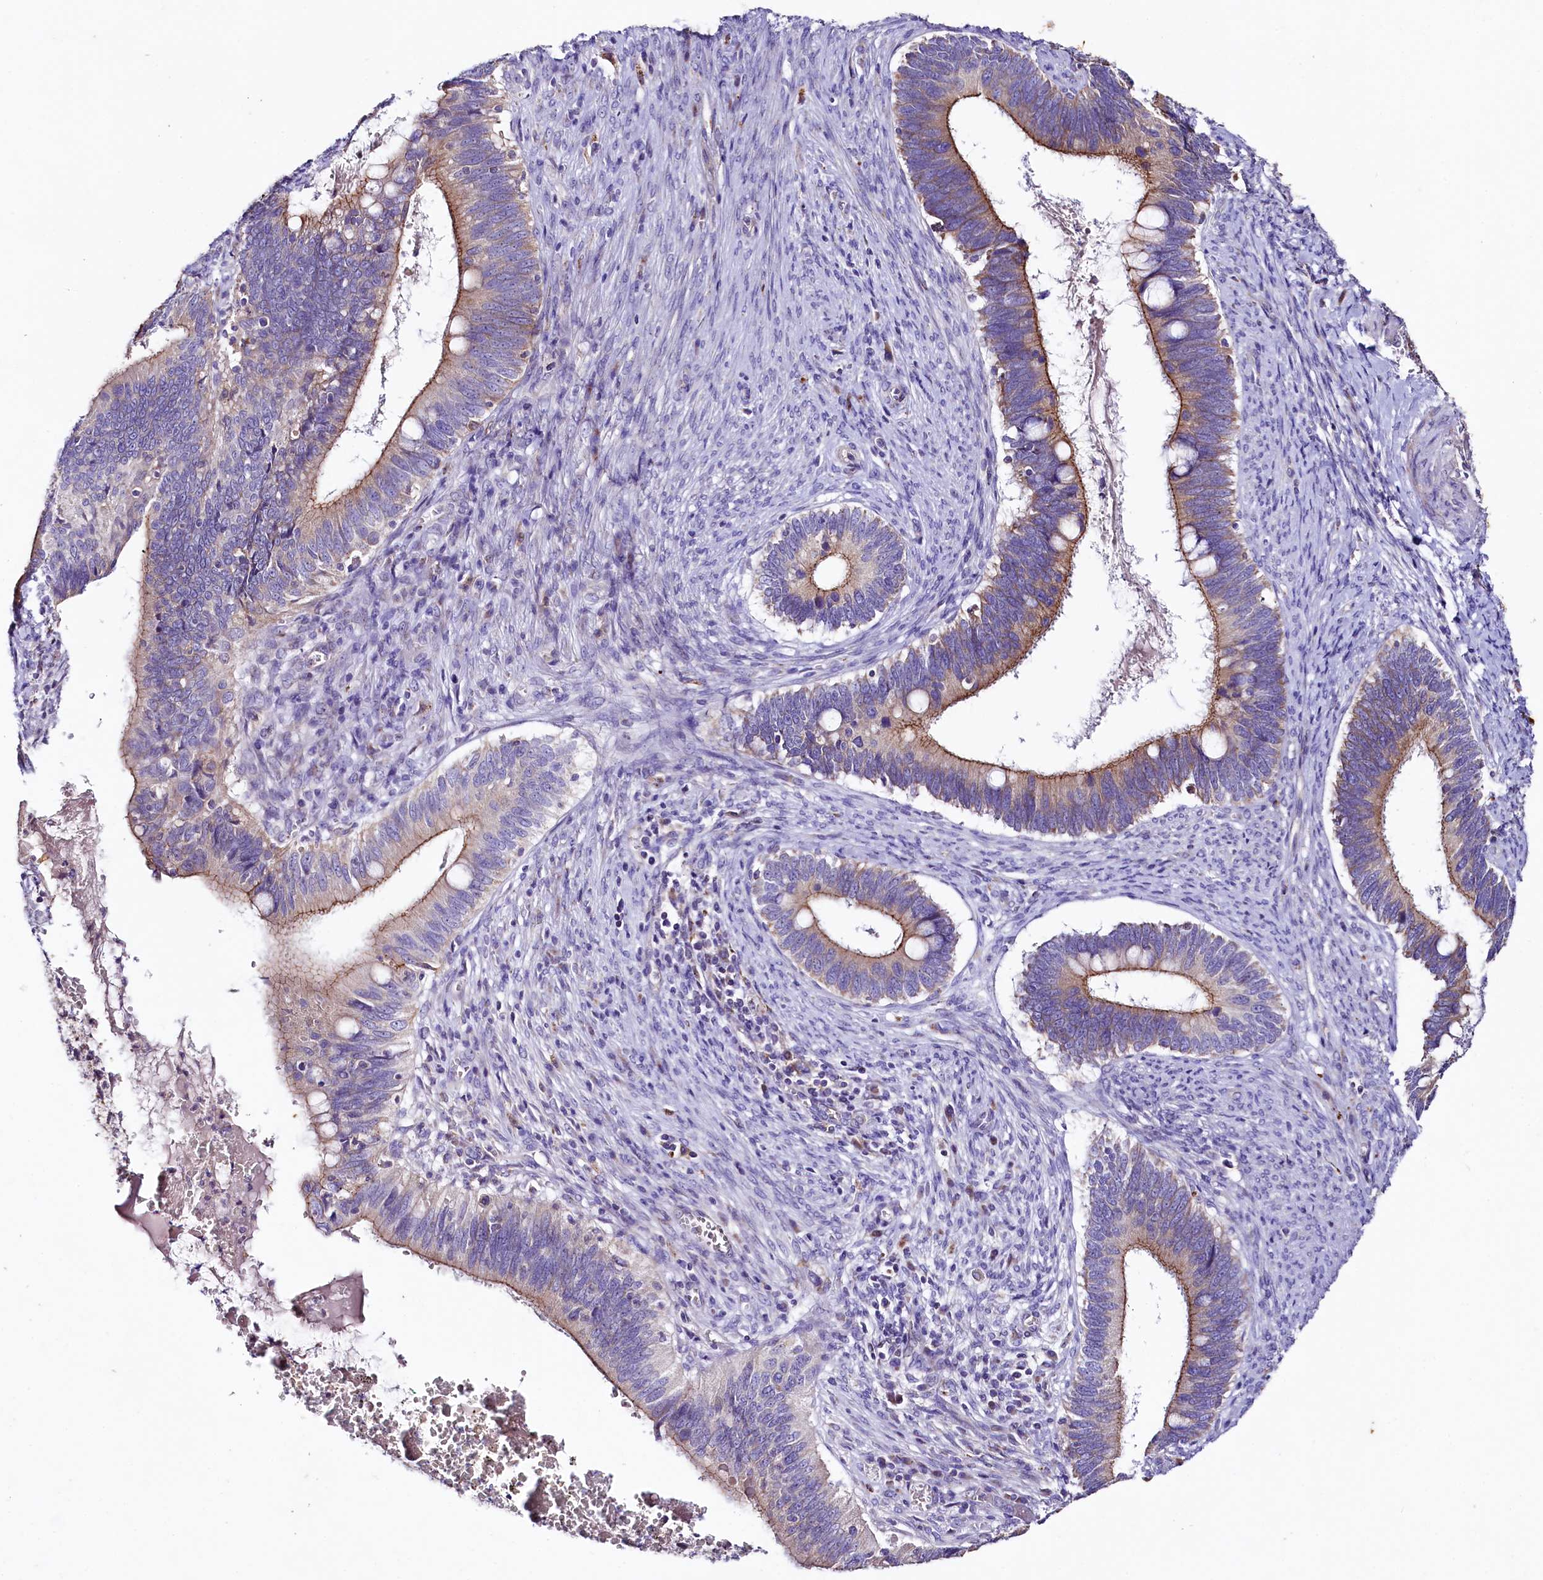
{"staining": {"intensity": "strong", "quantity": "25%-75%", "location": "cytoplasmic/membranous"}, "tissue": "cervical cancer", "cell_type": "Tumor cells", "image_type": "cancer", "snomed": [{"axis": "morphology", "description": "Adenocarcinoma, NOS"}, {"axis": "topography", "description": "Cervix"}], "caption": "This micrograph shows immunohistochemistry (IHC) staining of cervical adenocarcinoma, with high strong cytoplasmic/membranous staining in approximately 25%-75% of tumor cells.", "gene": "SACM1L", "patient": {"sex": "female", "age": 42}}